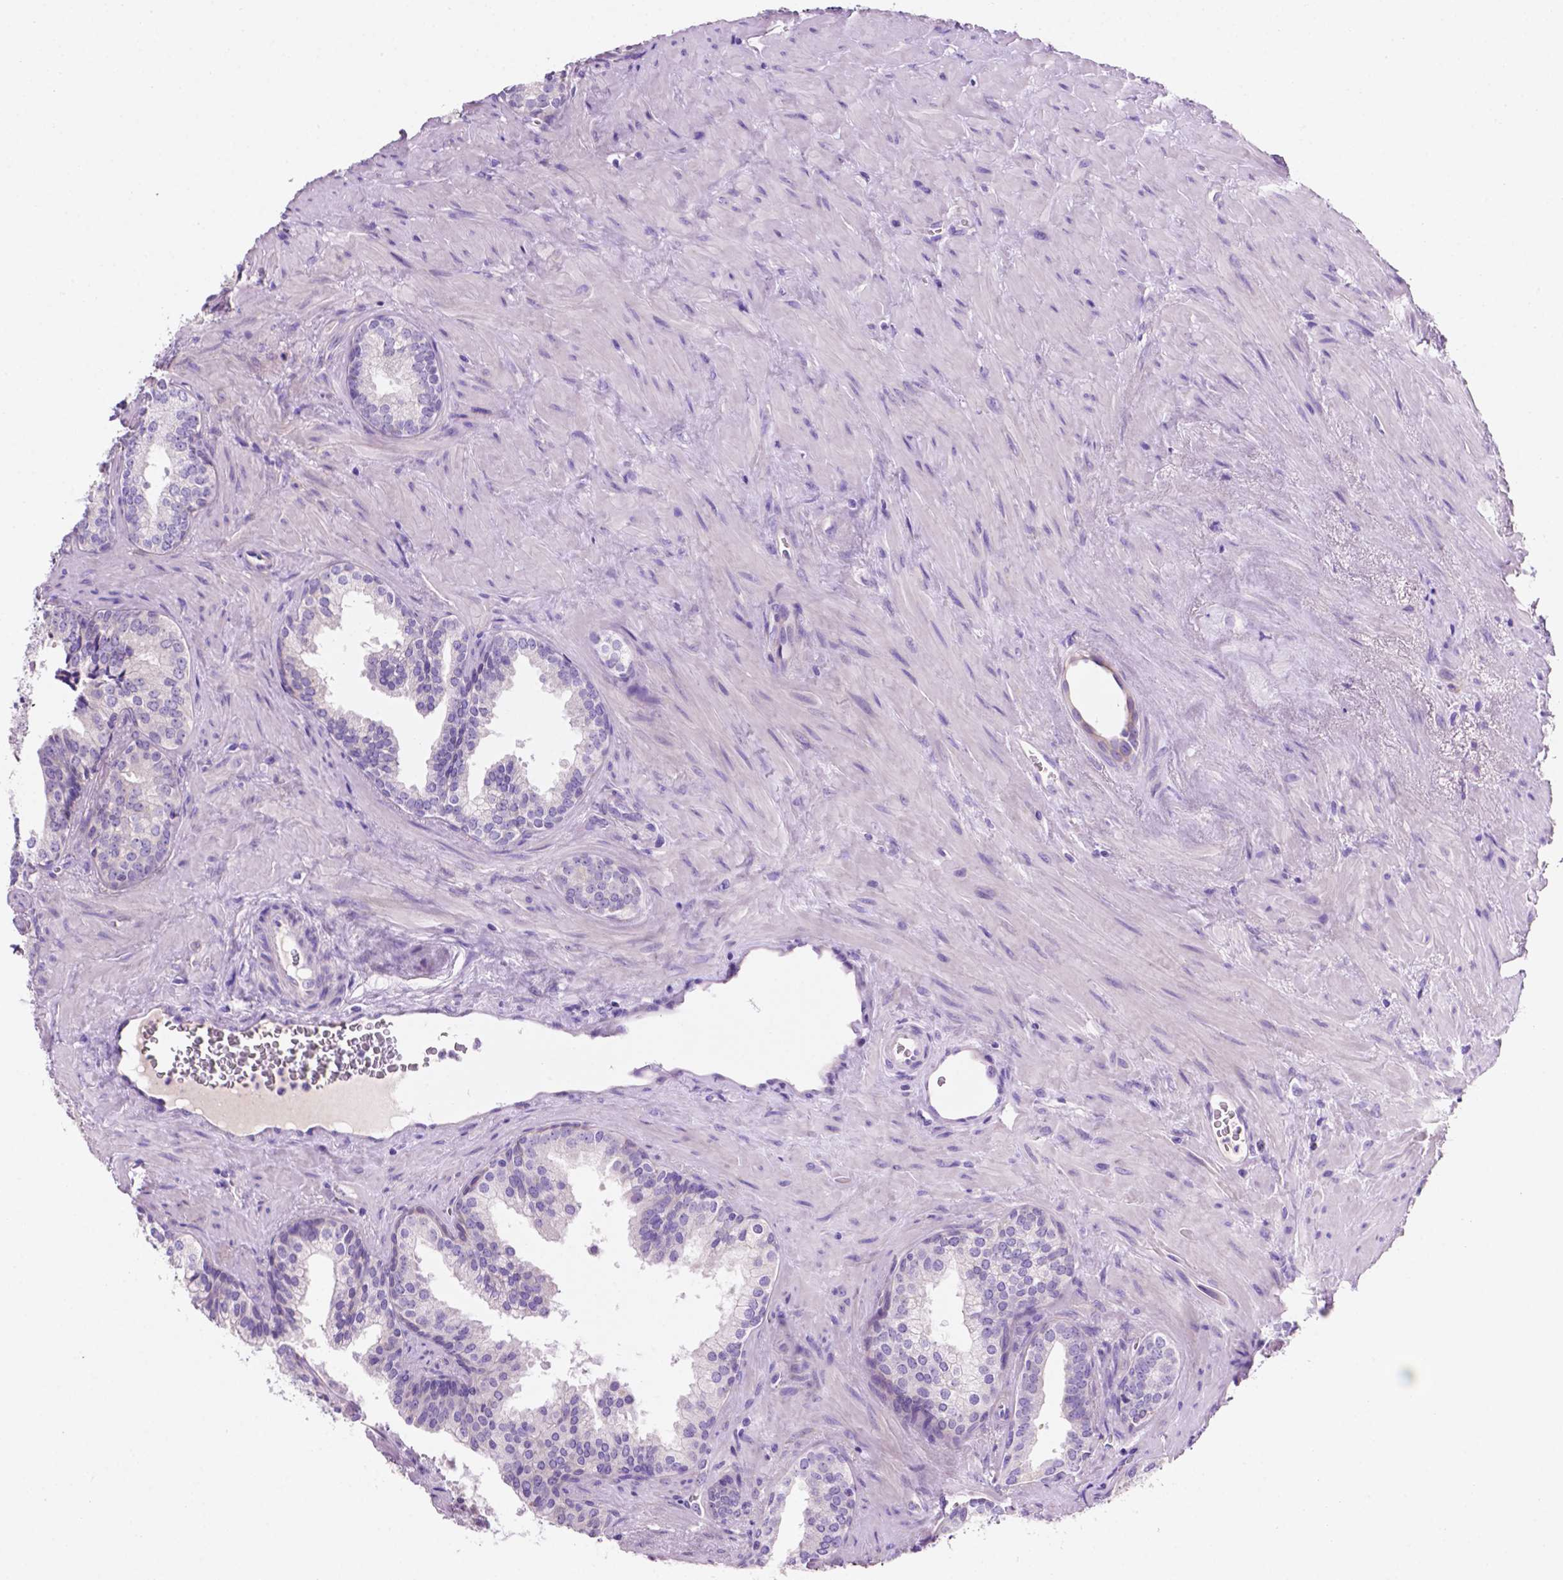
{"staining": {"intensity": "negative", "quantity": "none", "location": "none"}, "tissue": "prostate cancer", "cell_type": "Tumor cells", "image_type": "cancer", "snomed": [{"axis": "morphology", "description": "Adenocarcinoma, High grade"}, {"axis": "topography", "description": "Prostate"}], "caption": "High-grade adenocarcinoma (prostate) stained for a protein using IHC demonstrates no positivity tumor cells.", "gene": "CEACAM7", "patient": {"sex": "male", "age": 68}}